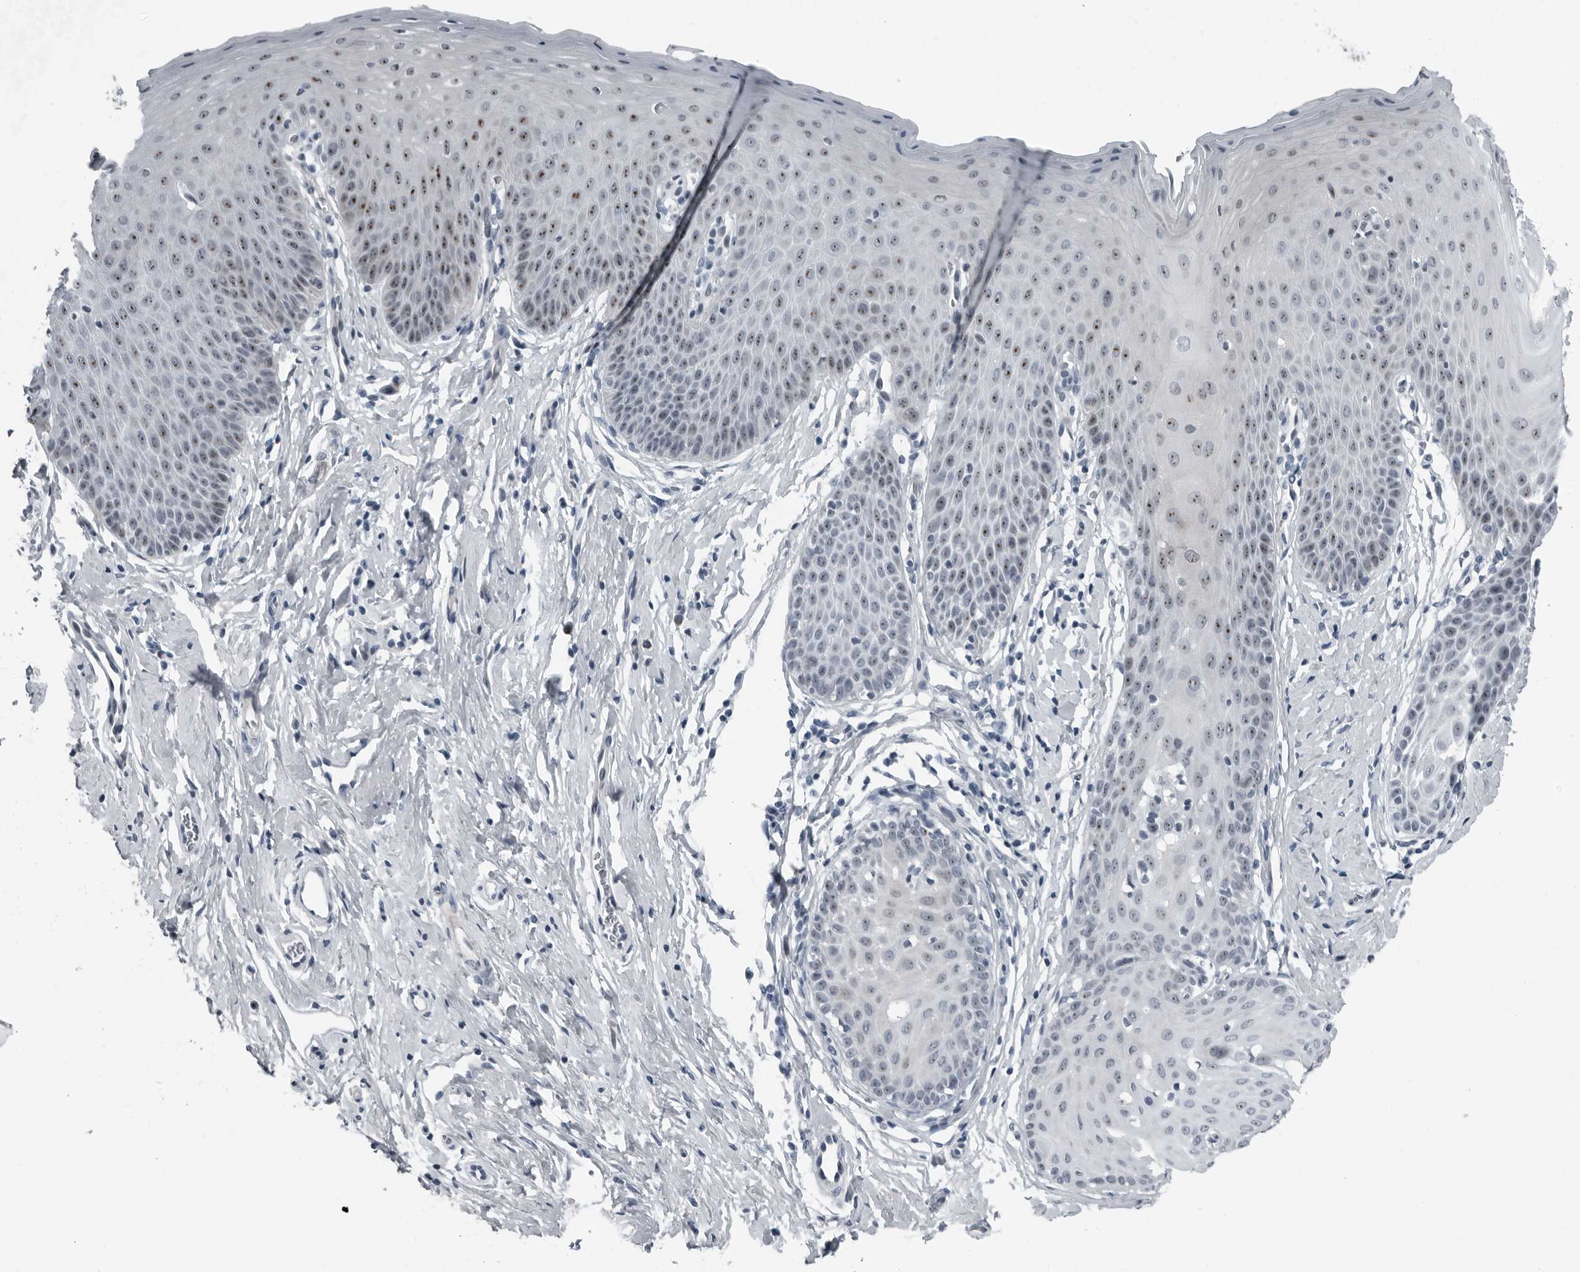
{"staining": {"intensity": "negative", "quantity": "none", "location": "none"}, "tissue": "cervix", "cell_type": "Glandular cells", "image_type": "normal", "snomed": [{"axis": "morphology", "description": "Normal tissue, NOS"}, {"axis": "topography", "description": "Cervix"}], "caption": "Immunohistochemistry photomicrograph of benign cervix: cervix stained with DAB (3,3'-diaminobenzidine) displays no significant protein staining in glandular cells. The staining is performed using DAB brown chromogen with nuclei counter-stained in using hematoxylin.", "gene": "PDCD11", "patient": {"sex": "female", "age": 36}}